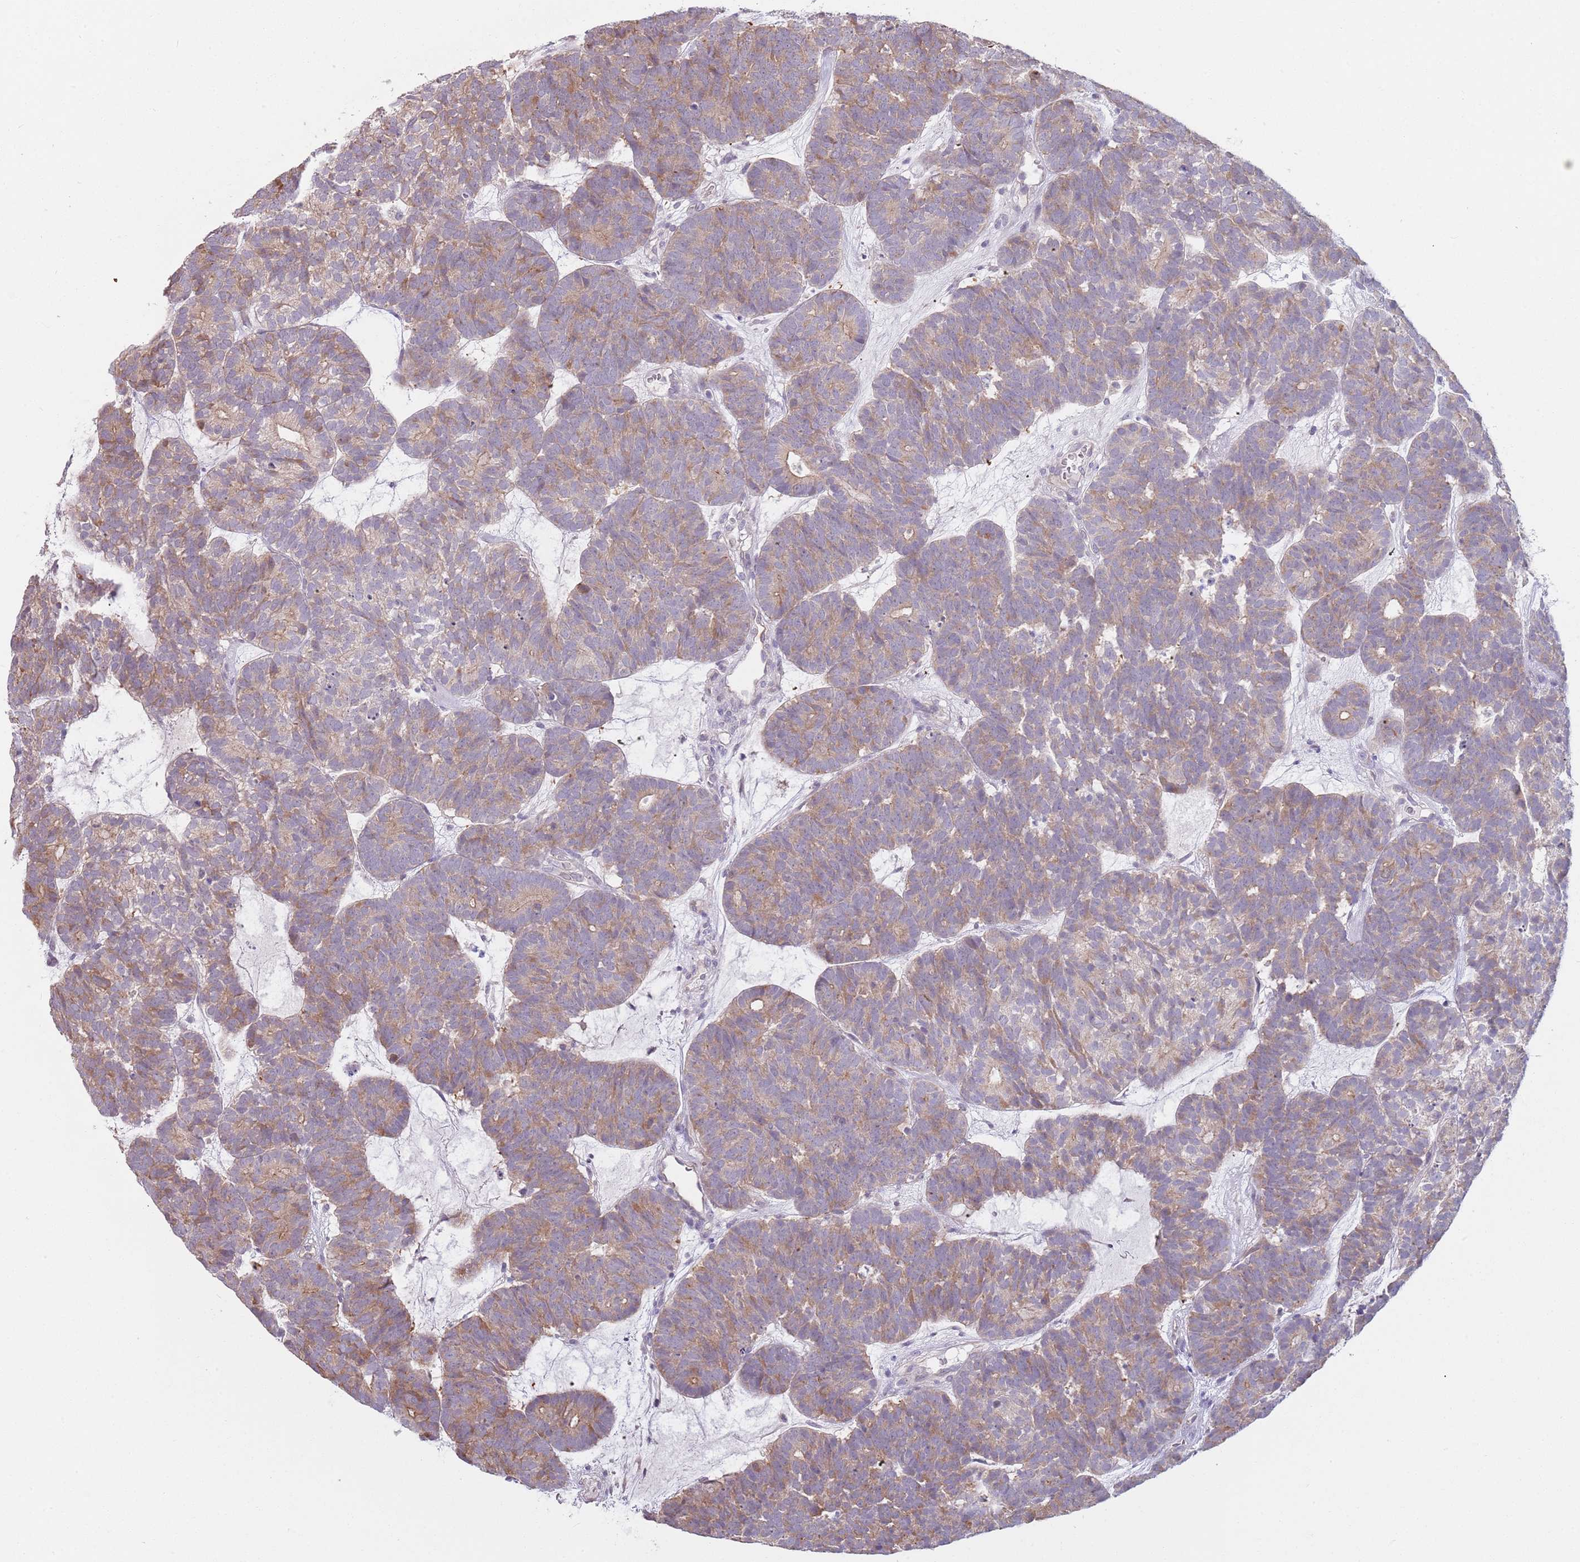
{"staining": {"intensity": "weak", "quantity": "25%-75%", "location": "cytoplasmic/membranous"}, "tissue": "head and neck cancer", "cell_type": "Tumor cells", "image_type": "cancer", "snomed": [{"axis": "morphology", "description": "Adenocarcinoma, NOS"}, {"axis": "topography", "description": "Head-Neck"}], "caption": "Protein expression analysis of human head and neck adenocarcinoma reveals weak cytoplasmic/membranous expression in about 25%-75% of tumor cells.", "gene": "LDHD", "patient": {"sex": "female", "age": 81}}